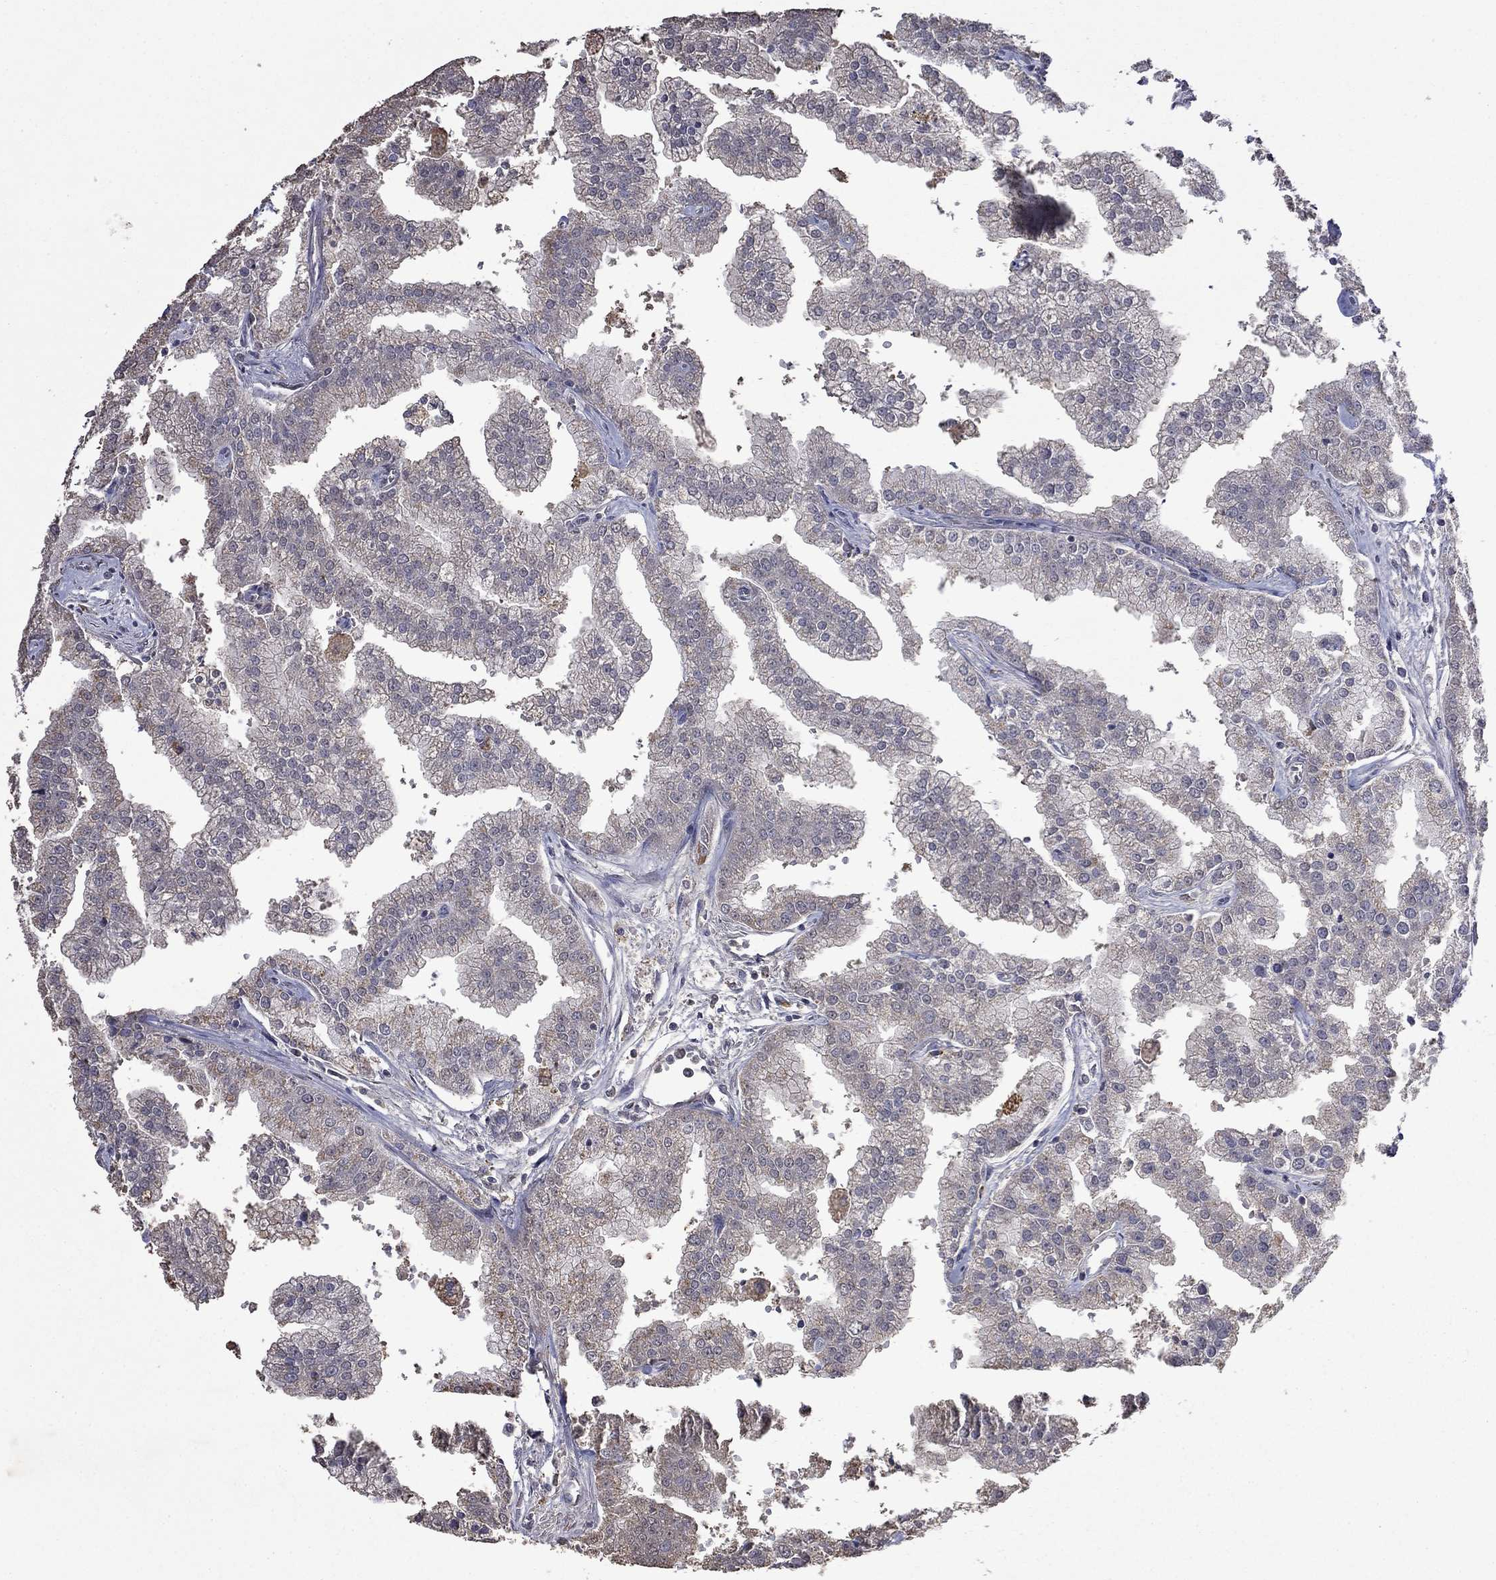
{"staining": {"intensity": "negative", "quantity": "none", "location": "none"}, "tissue": "prostate cancer", "cell_type": "Tumor cells", "image_type": "cancer", "snomed": [{"axis": "morphology", "description": "Adenocarcinoma, NOS"}, {"axis": "topography", "description": "Prostate"}], "caption": "Tumor cells are negative for brown protein staining in prostate adenocarcinoma.", "gene": "MFAP3L", "patient": {"sex": "male", "age": 70}}